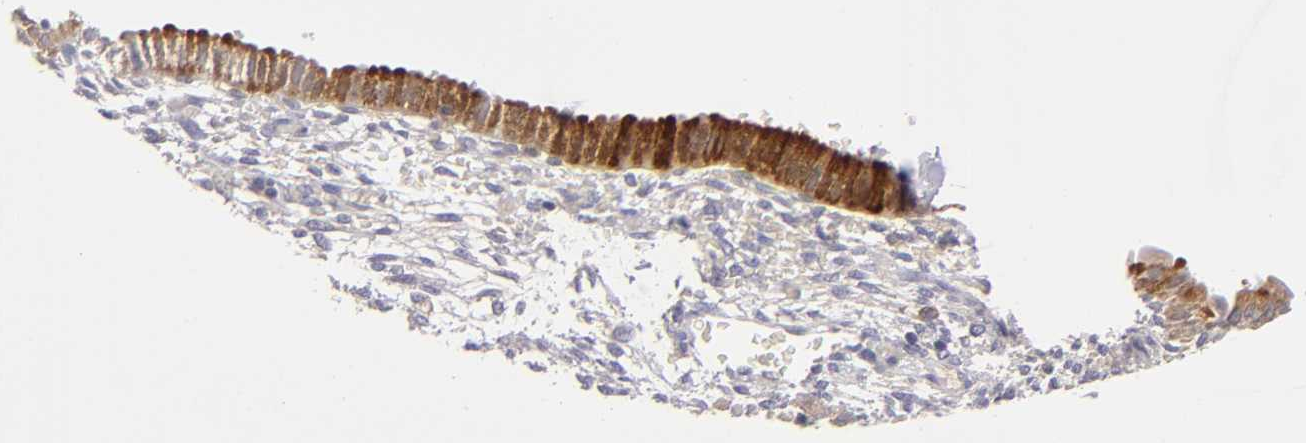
{"staining": {"intensity": "negative", "quantity": "none", "location": "none"}, "tissue": "endometrium", "cell_type": "Cells in endometrial stroma", "image_type": "normal", "snomed": [{"axis": "morphology", "description": "Normal tissue, NOS"}, {"axis": "topography", "description": "Endometrium"}], "caption": "Immunohistochemistry of unremarkable endometrium demonstrates no expression in cells in endometrial stroma.", "gene": "MMP10", "patient": {"sex": "female", "age": 61}}